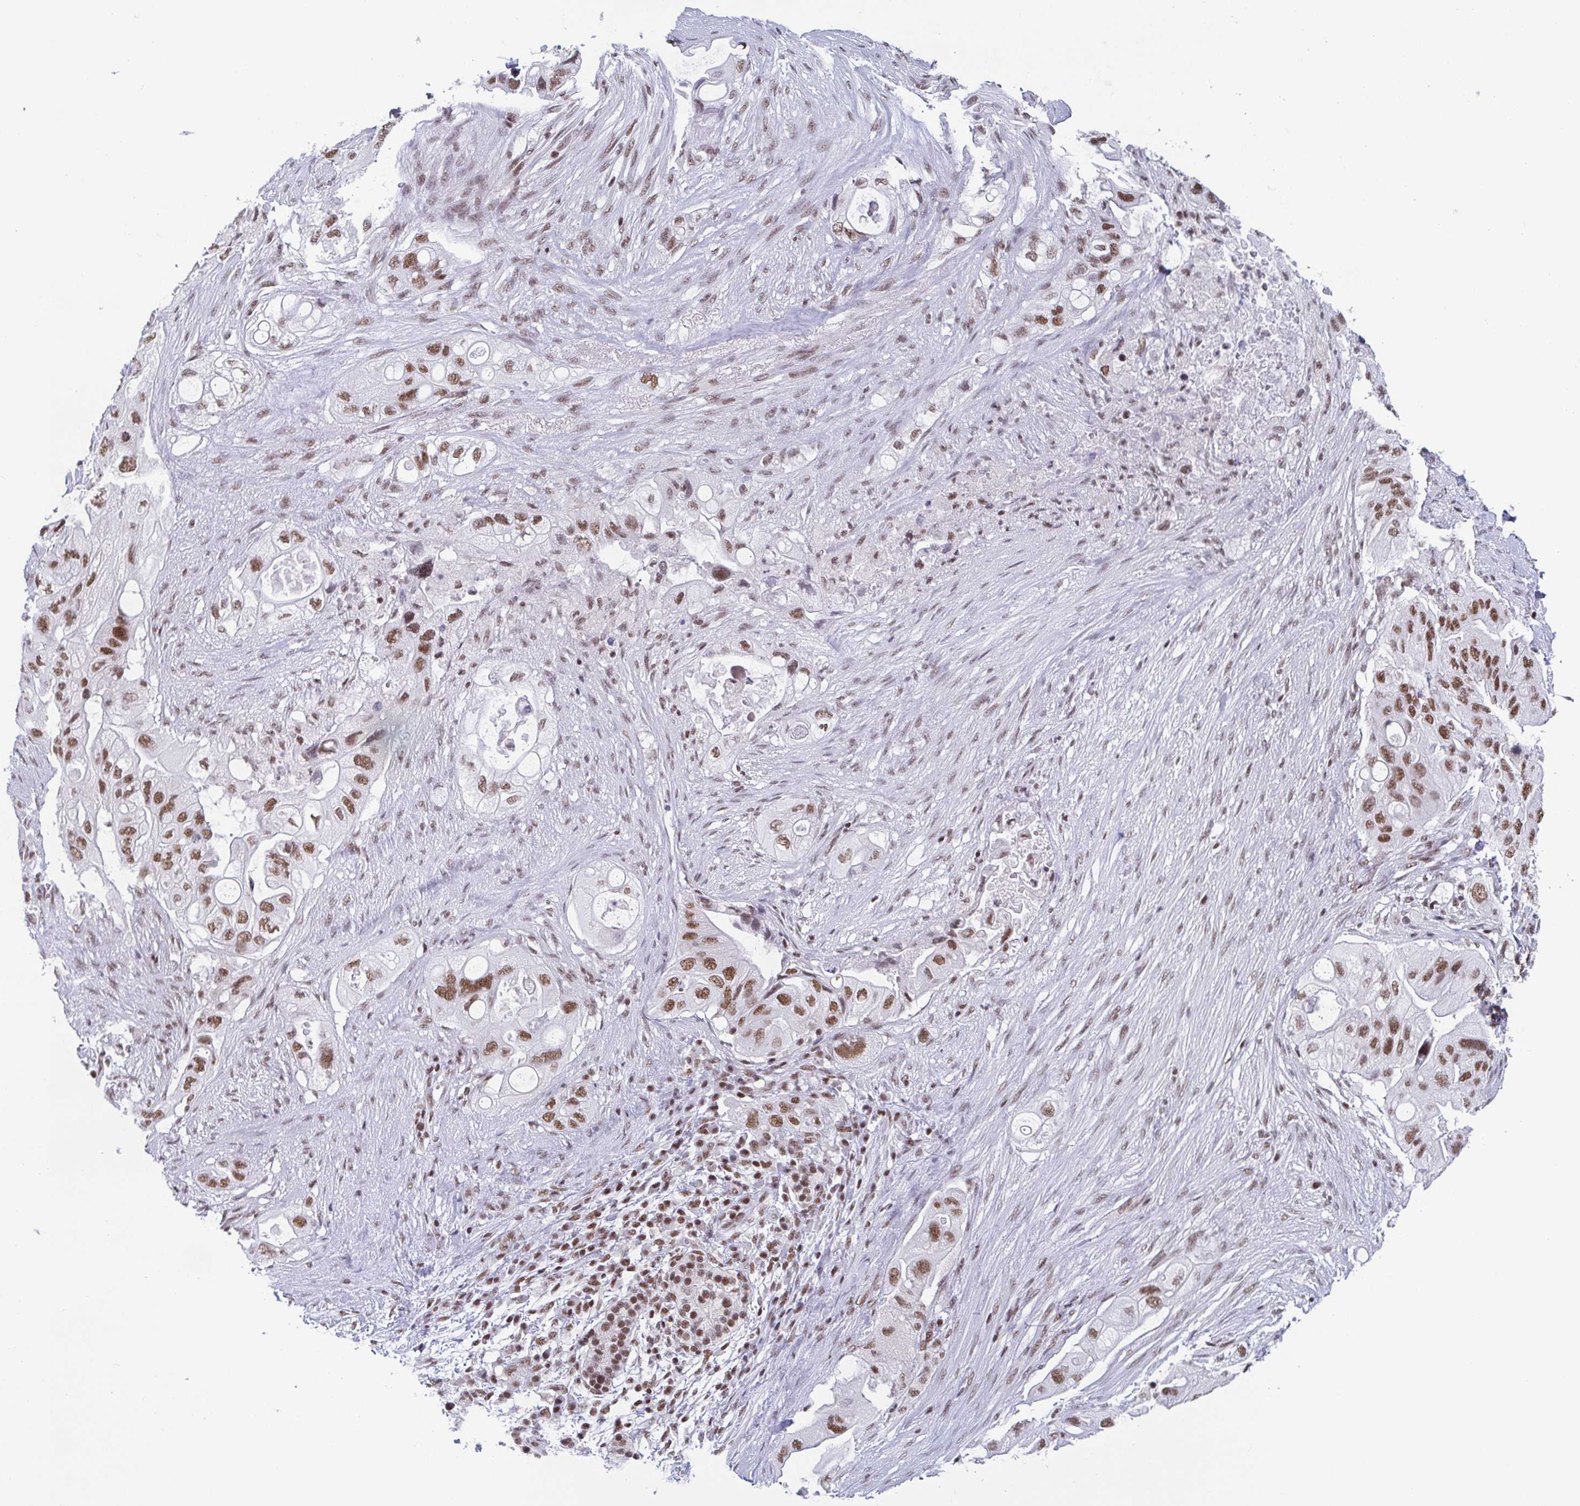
{"staining": {"intensity": "moderate", "quantity": ">75%", "location": "nuclear"}, "tissue": "pancreatic cancer", "cell_type": "Tumor cells", "image_type": "cancer", "snomed": [{"axis": "morphology", "description": "Adenocarcinoma, NOS"}, {"axis": "topography", "description": "Pancreas"}], "caption": "Pancreatic adenocarcinoma tissue exhibits moderate nuclear staining in about >75% of tumor cells, visualized by immunohistochemistry.", "gene": "CTCF", "patient": {"sex": "female", "age": 72}}